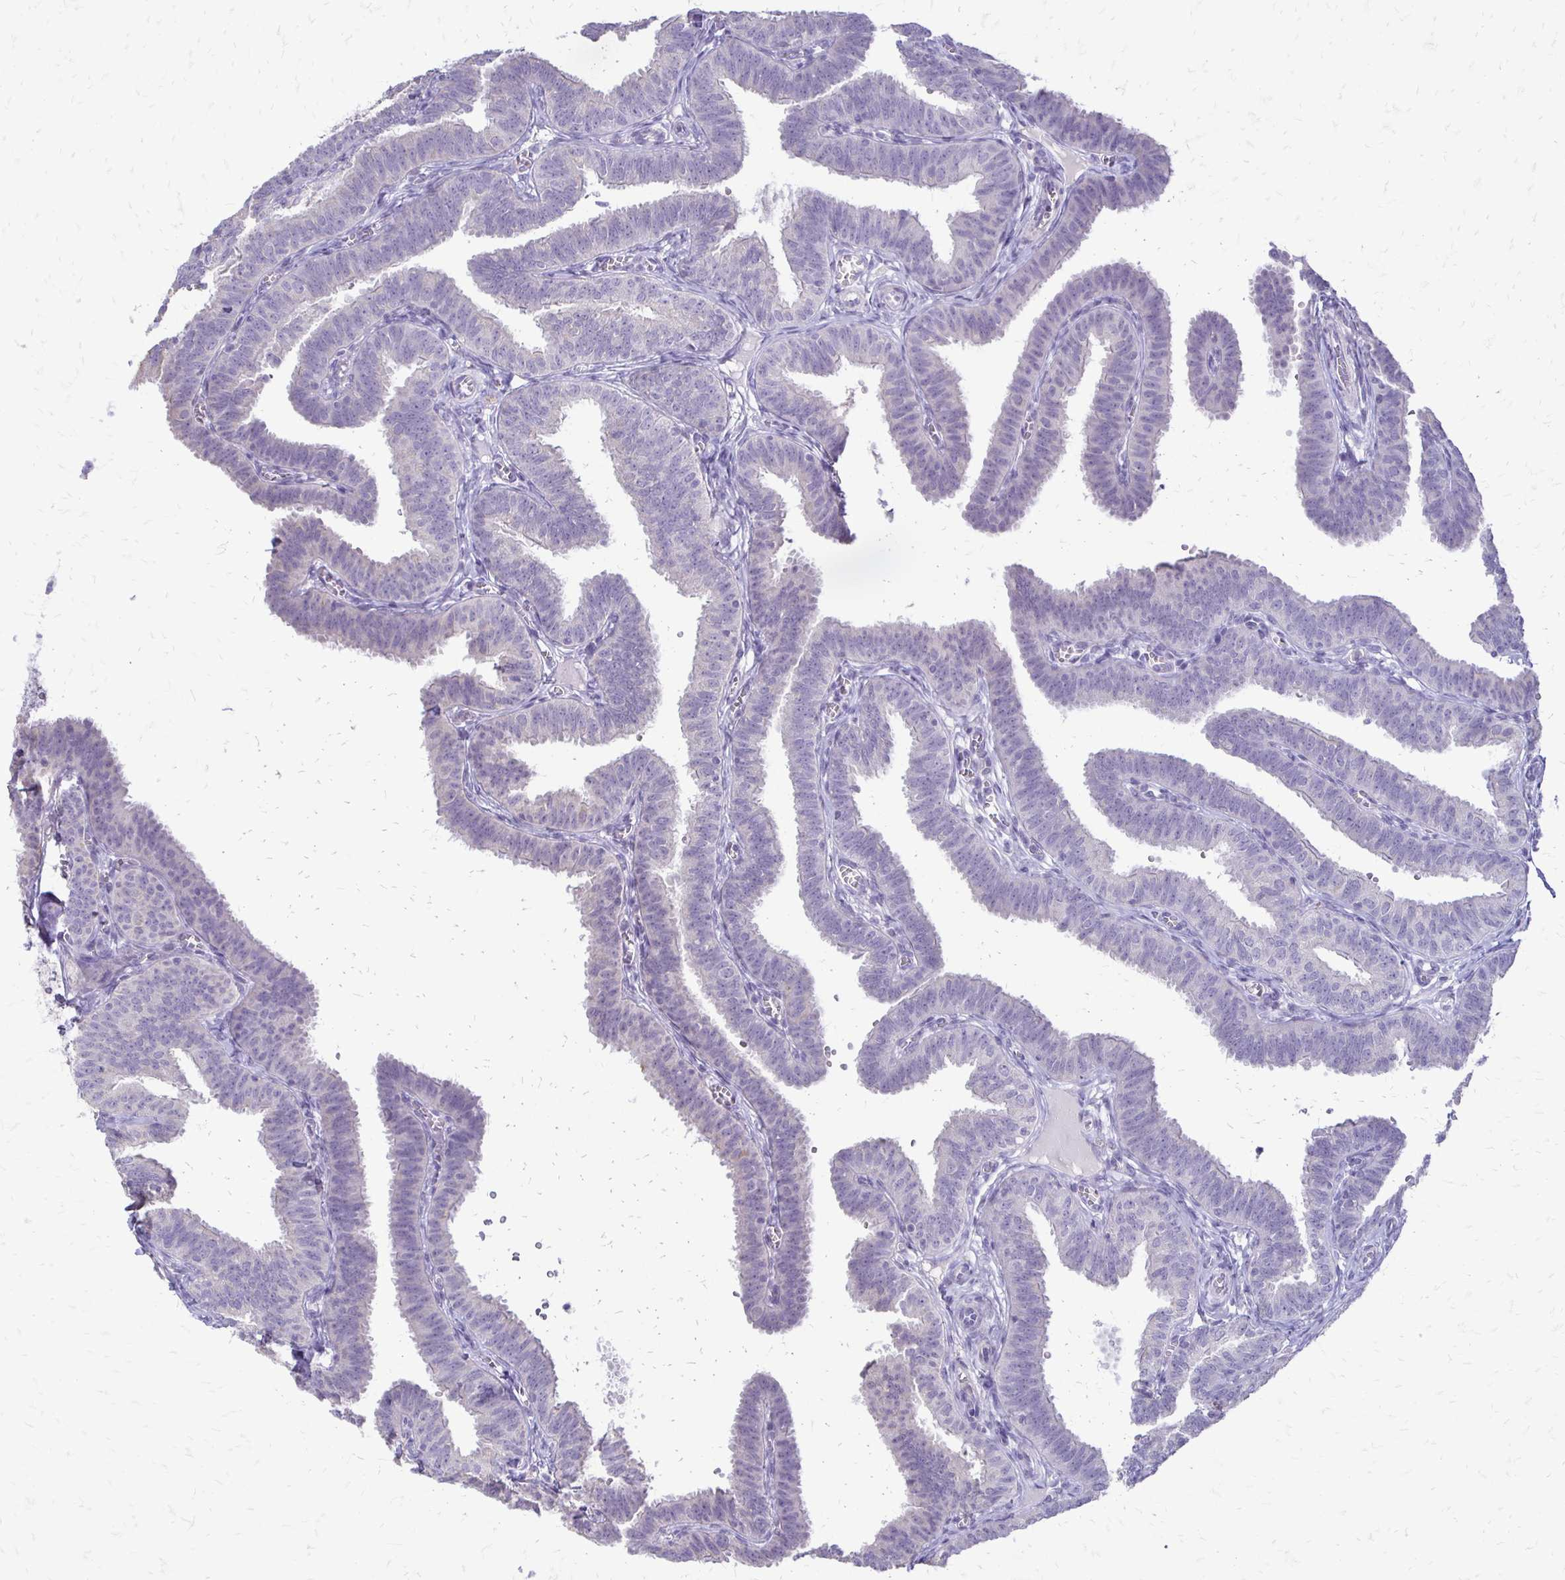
{"staining": {"intensity": "negative", "quantity": "none", "location": "none"}, "tissue": "fallopian tube", "cell_type": "Glandular cells", "image_type": "normal", "snomed": [{"axis": "morphology", "description": "Normal tissue, NOS"}, {"axis": "topography", "description": "Fallopian tube"}], "caption": "Micrograph shows no significant protein staining in glandular cells of unremarkable fallopian tube.", "gene": "ALPG", "patient": {"sex": "female", "age": 25}}